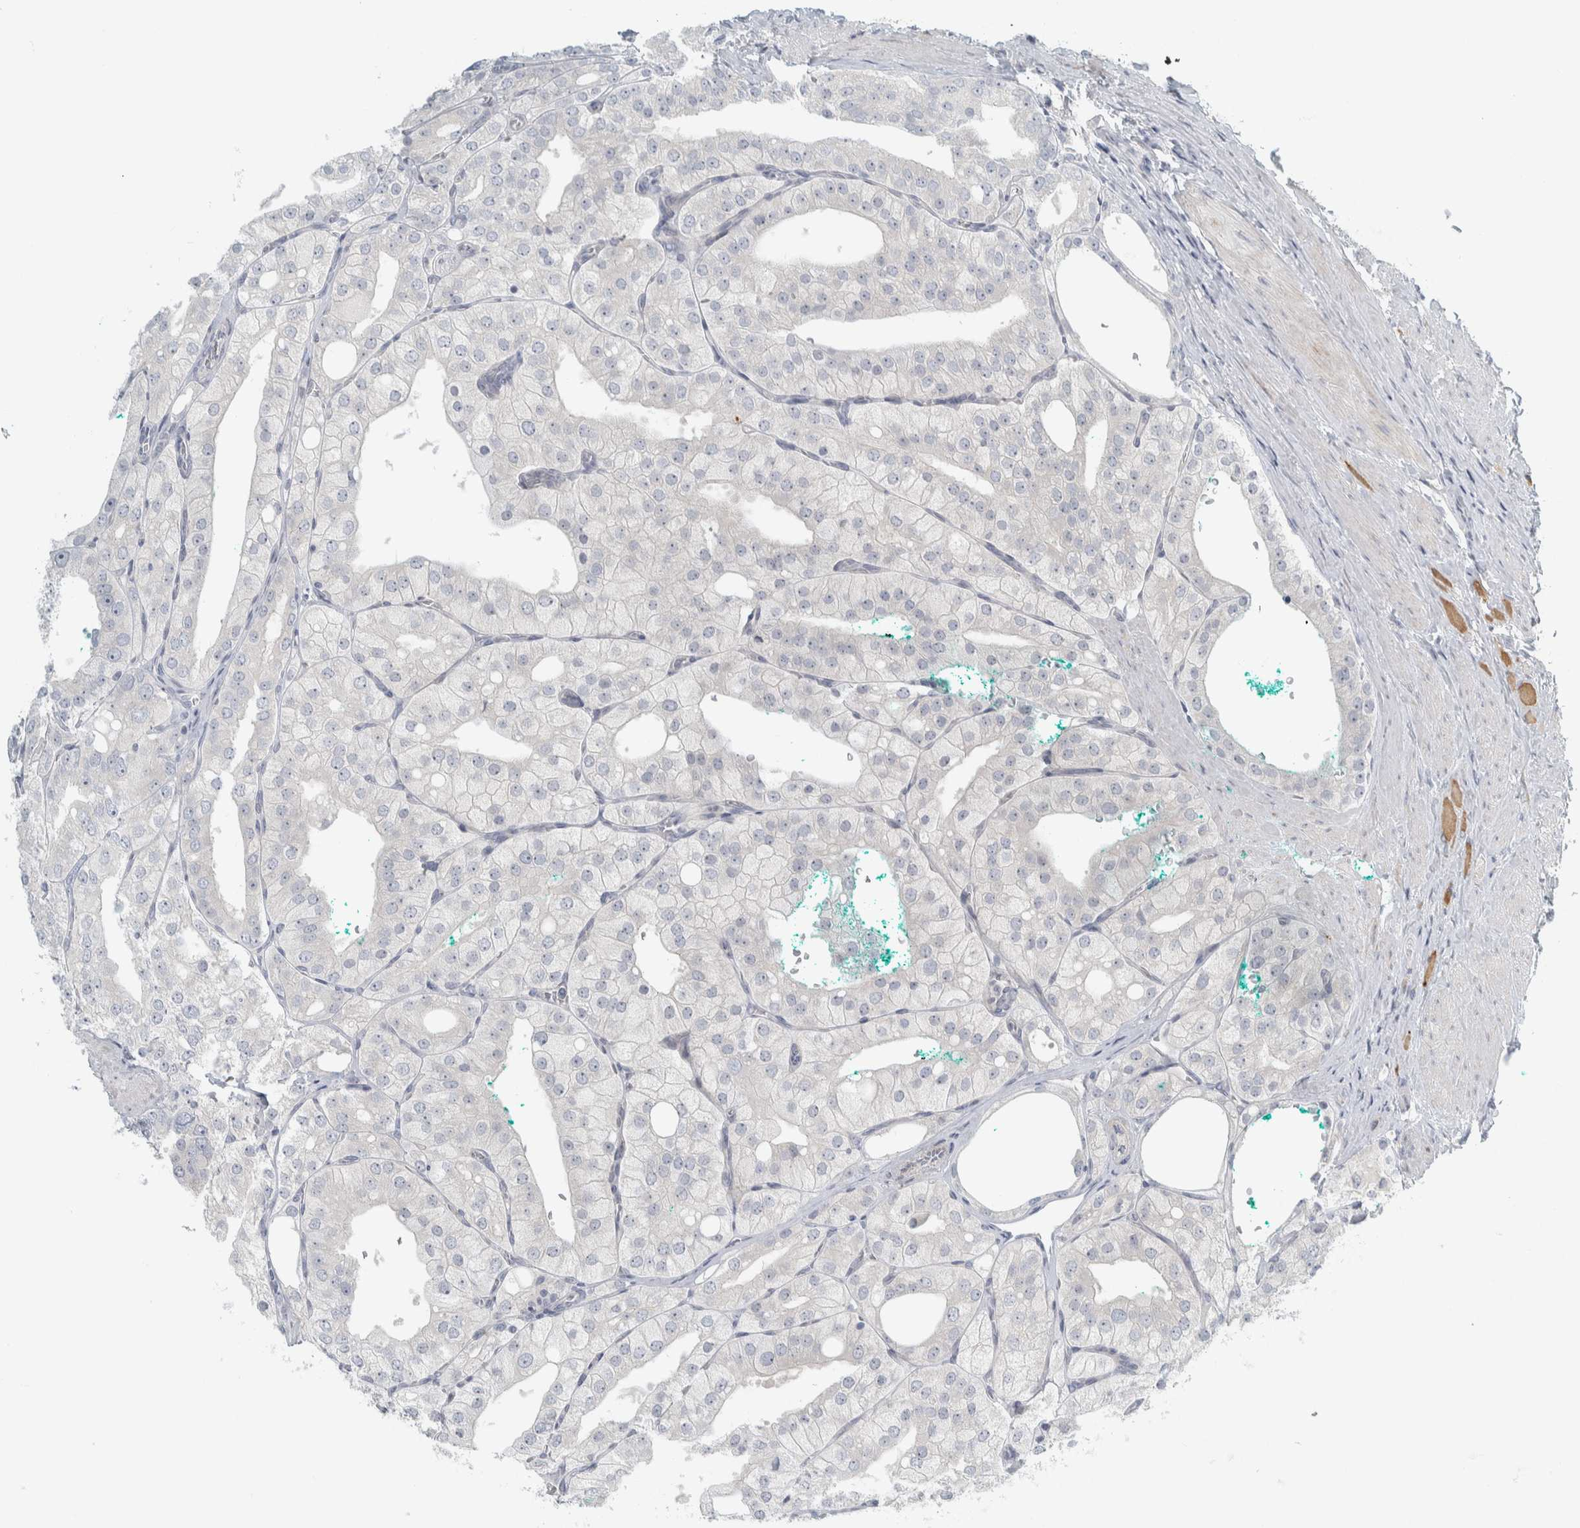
{"staining": {"intensity": "negative", "quantity": "none", "location": "none"}, "tissue": "prostate cancer", "cell_type": "Tumor cells", "image_type": "cancer", "snomed": [{"axis": "morphology", "description": "Adenocarcinoma, High grade"}, {"axis": "topography", "description": "Prostate"}], "caption": "Immunohistochemistry (IHC) of human prostate high-grade adenocarcinoma displays no staining in tumor cells.", "gene": "HGS", "patient": {"sex": "male", "age": 50}}